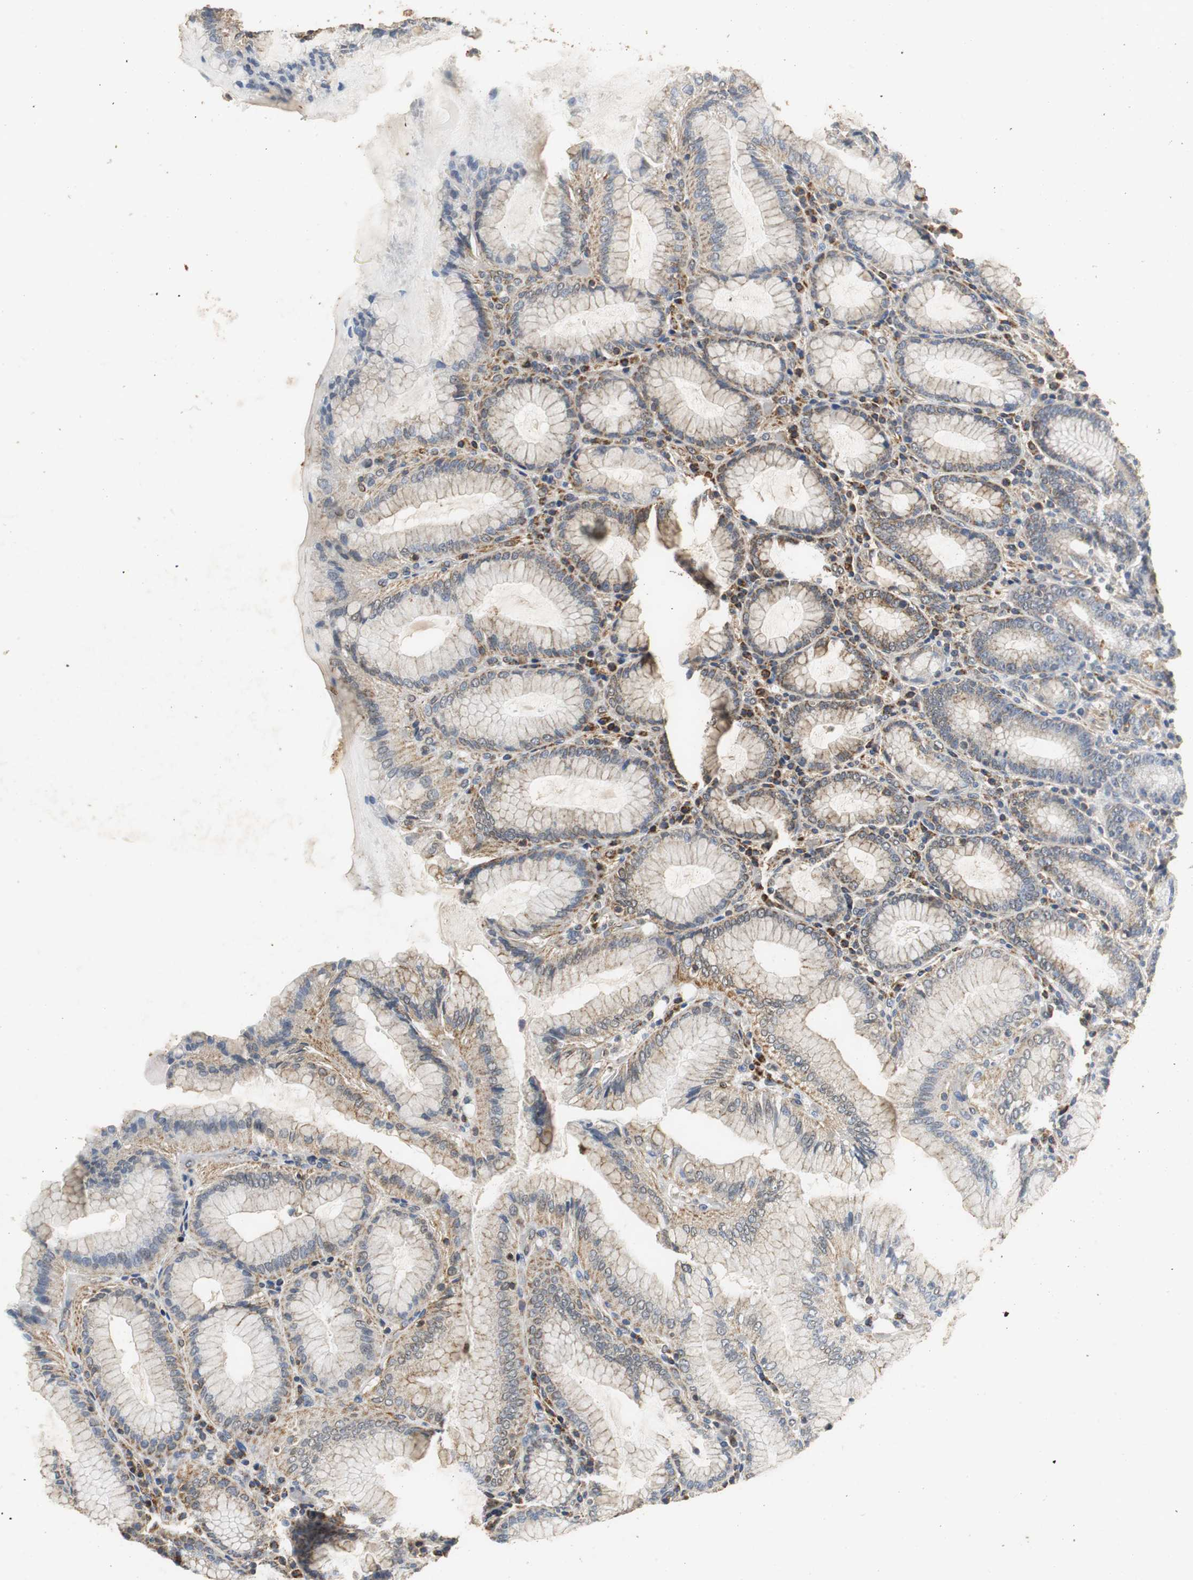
{"staining": {"intensity": "moderate", "quantity": "25%-75%", "location": "cytoplasmic/membranous"}, "tissue": "stomach", "cell_type": "Glandular cells", "image_type": "normal", "snomed": [{"axis": "morphology", "description": "Normal tissue, NOS"}, {"axis": "topography", "description": "Stomach, lower"}], "caption": "Glandular cells reveal medium levels of moderate cytoplasmic/membranous positivity in about 25%-75% of cells in benign stomach.", "gene": "NNT", "patient": {"sex": "female", "age": 76}}